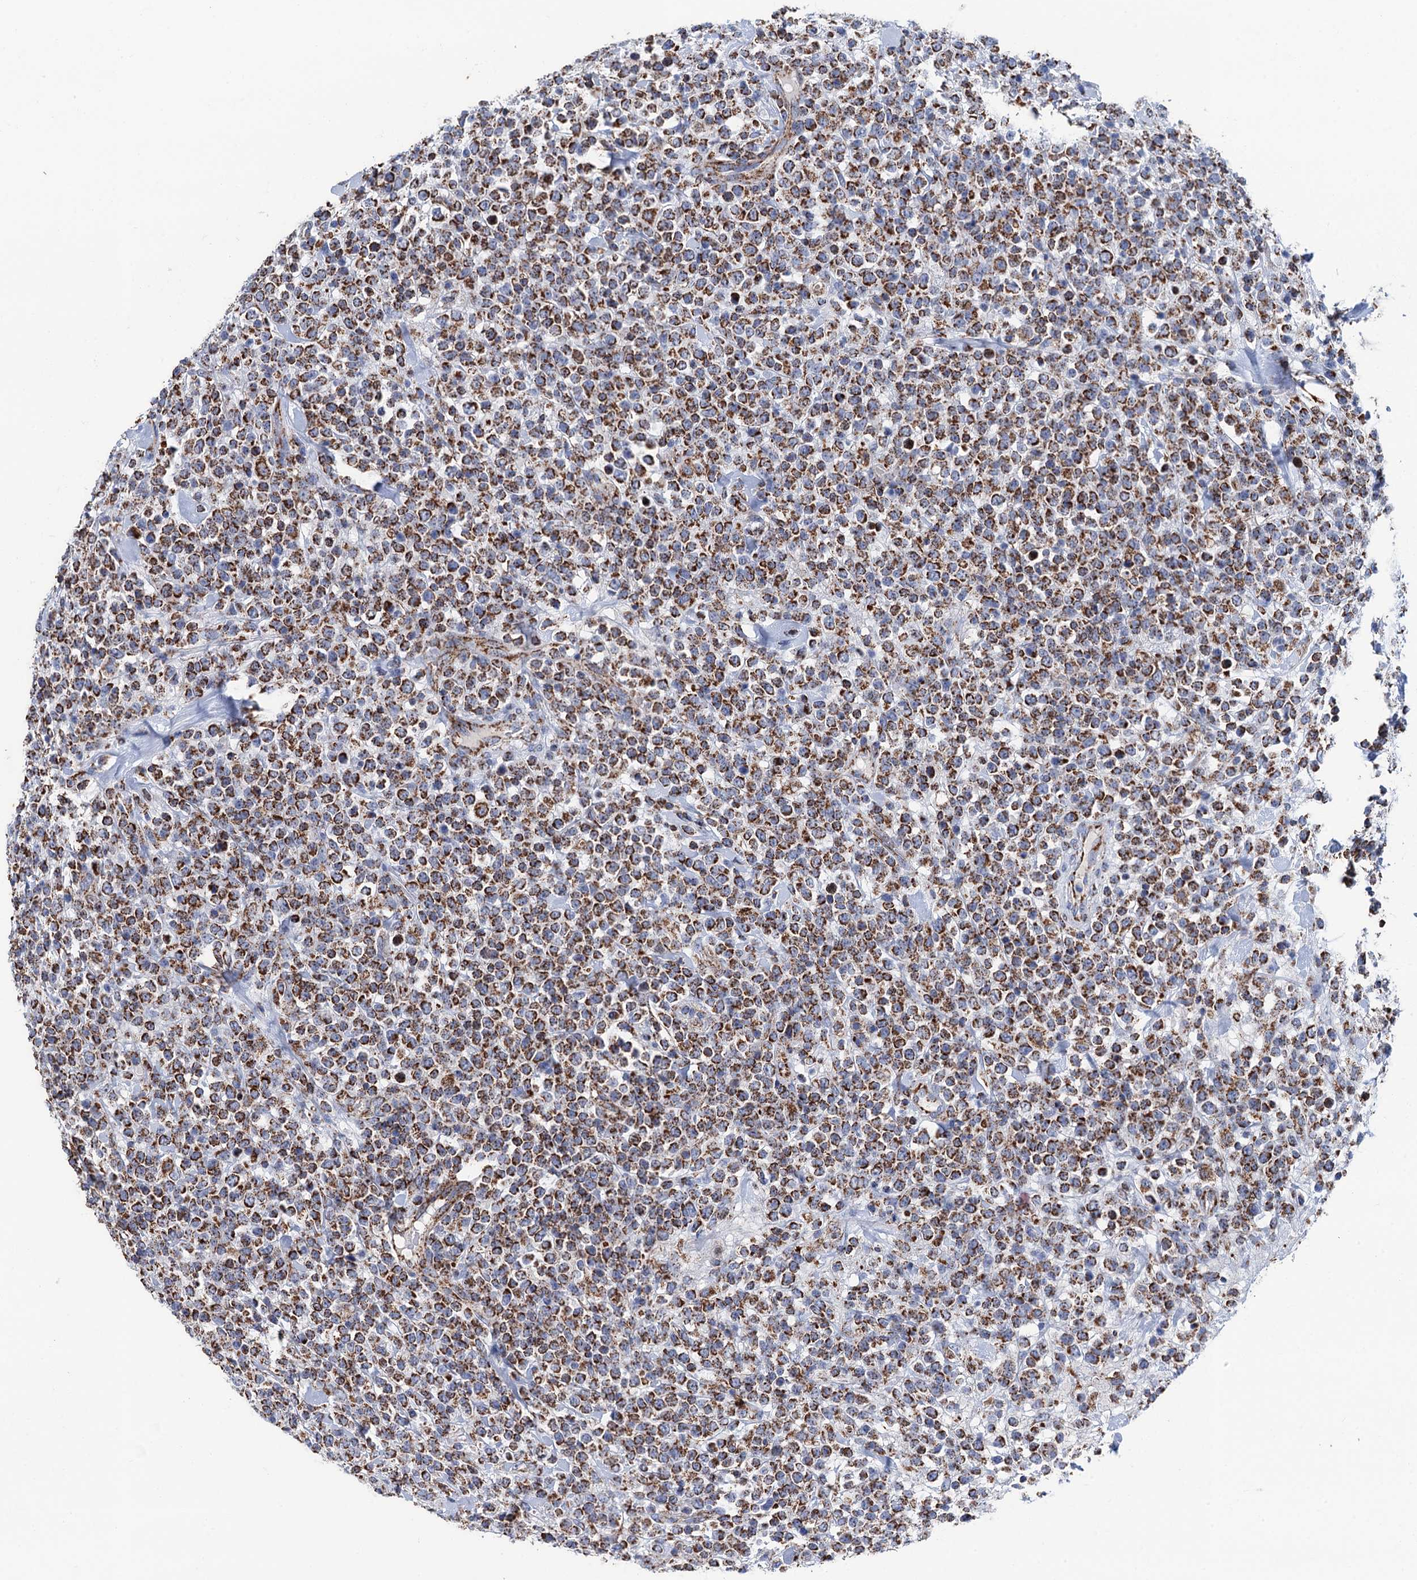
{"staining": {"intensity": "strong", "quantity": ">75%", "location": "cytoplasmic/membranous"}, "tissue": "lymphoma", "cell_type": "Tumor cells", "image_type": "cancer", "snomed": [{"axis": "morphology", "description": "Malignant lymphoma, non-Hodgkin's type, High grade"}, {"axis": "topography", "description": "Colon"}], "caption": "Strong cytoplasmic/membranous positivity is present in approximately >75% of tumor cells in malignant lymphoma, non-Hodgkin's type (high-grade).", "gene": "IVD", "patient": {"sex": "female", "age": 53}}